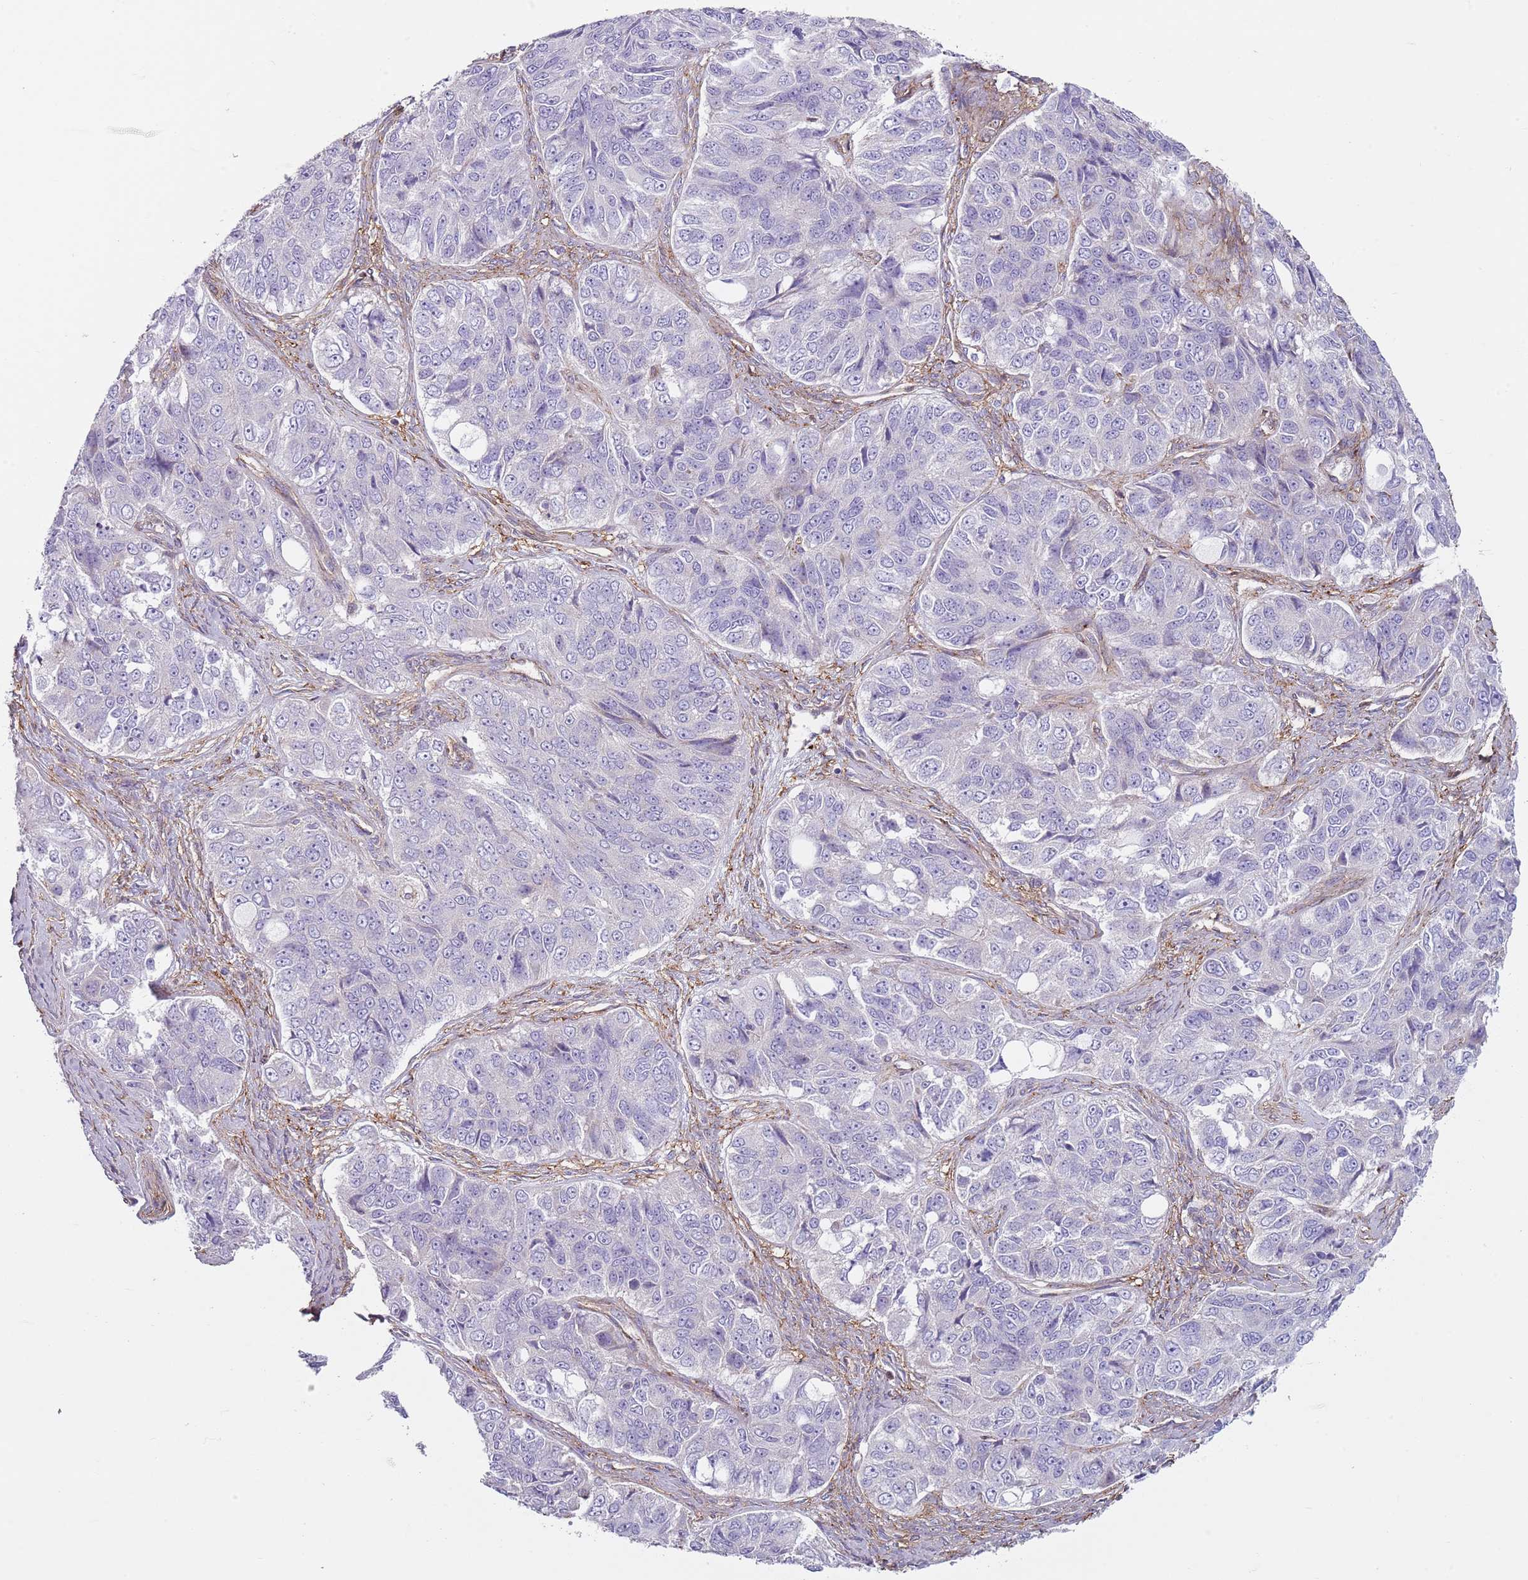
{"staining": {"intensity": "negative", "quantity": "none", "location": "none"}, "tissue": "ovarian cancer", "cell_type": "Tumor cells", "image_type": "cancer", "snomed": [{"axis": "morphology", "description": "Carcinoma, endometroid"}, {"axis": "topography", "description": "Ovary"}], "caption": "An immunohistochemistry (IHC) micrograph of ovarian endometroid carcinoma is shown. There is no staining in tumor cells of ovarian endometroid carcinoma. The staining is performed using DAB brown chromogen with nuclei counter-stained in using hematoxylin.", "gene": "GNAI3", "patient": {"sex": "female", "age": 51}}